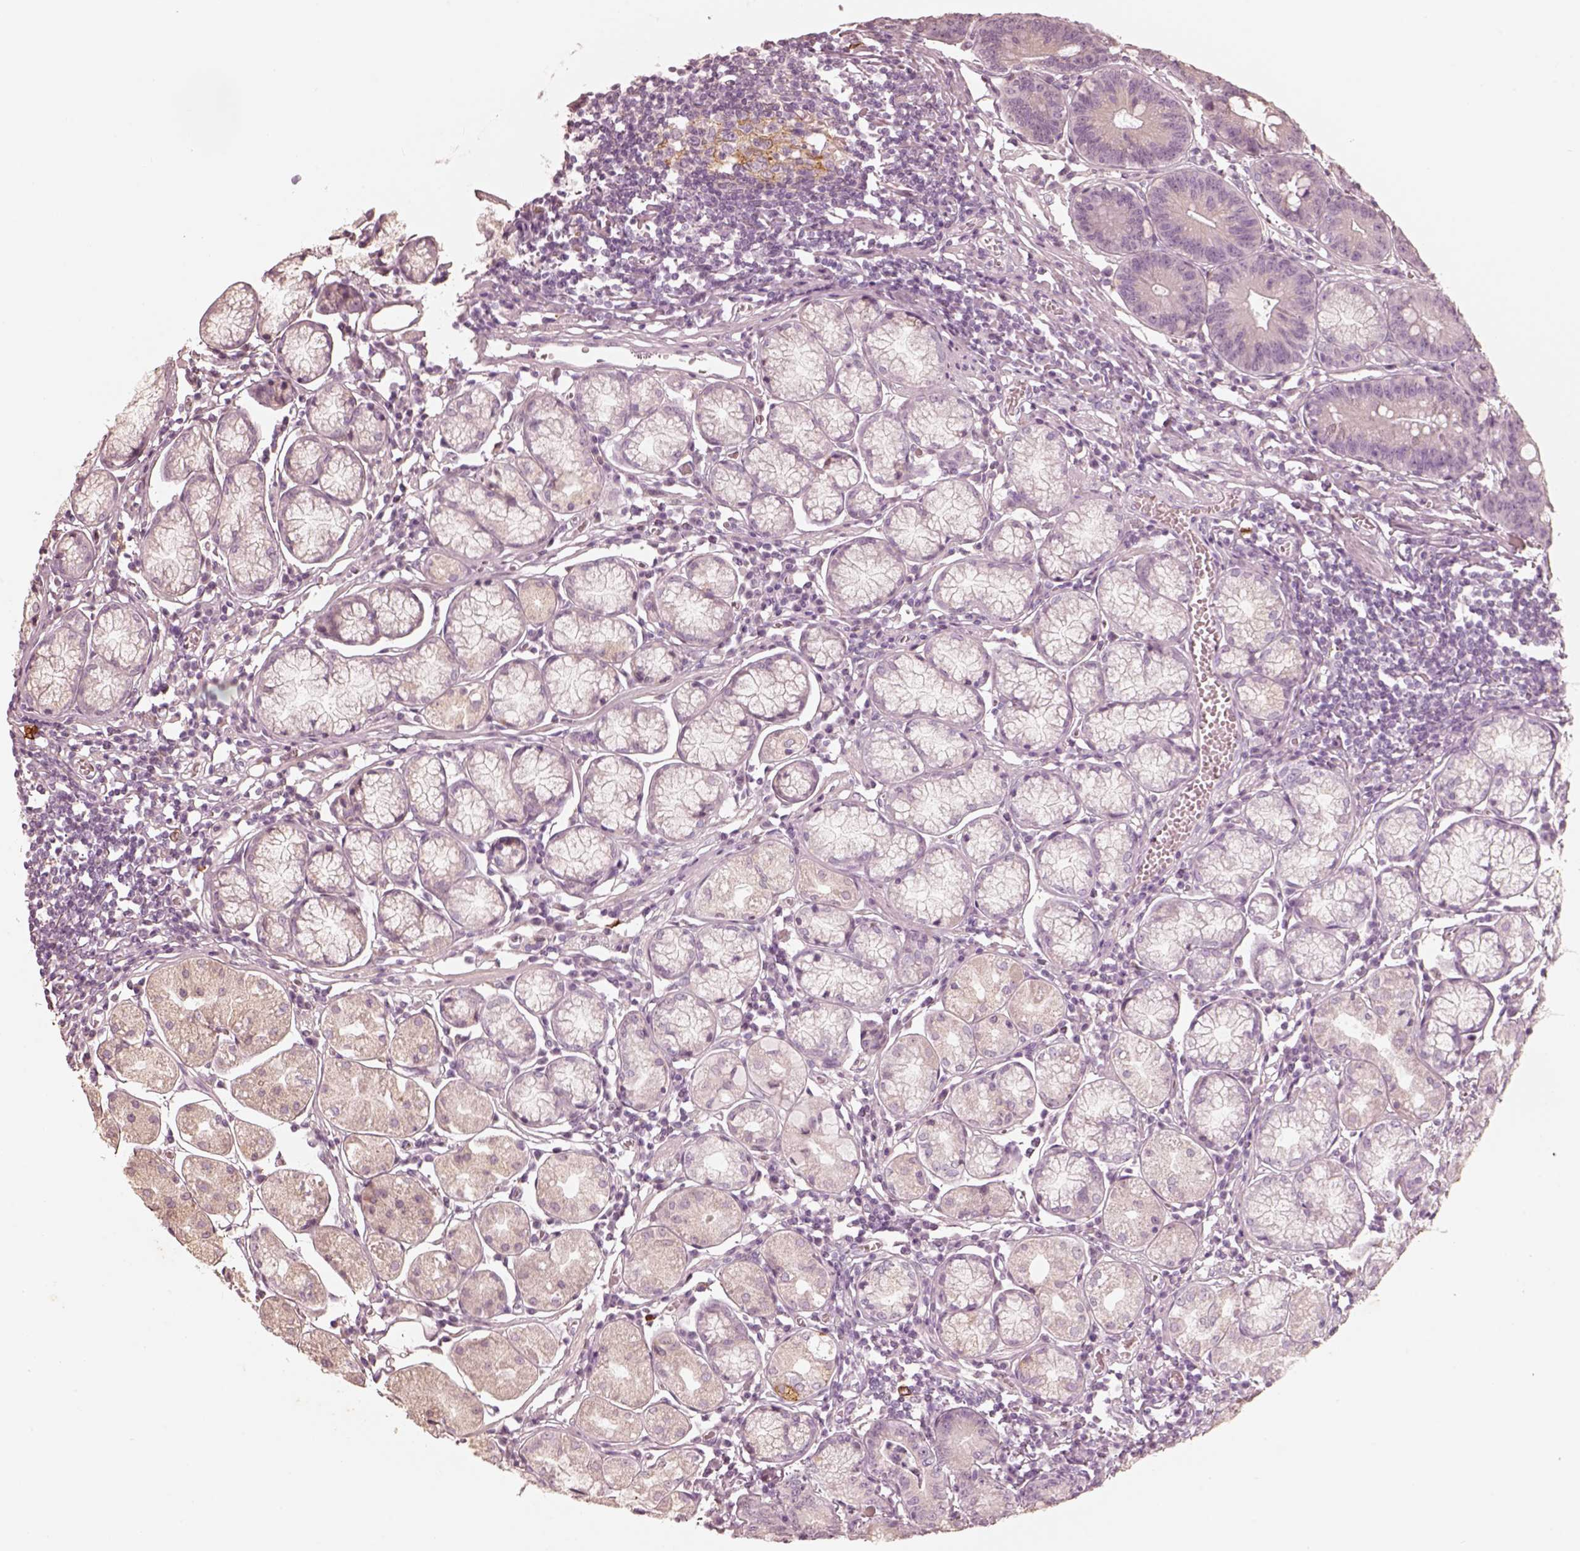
{"staining": {"intensity": "negative", "quantity": "none", "location": "none"}, "tissue": "stomach", "cell_type": "Glandular cells", "image_type": "normal", "snomed": [{"axis": "morphology", "description": "Normal tissue, NOS"}, {"axis": "topography", "description": "Stomach"}], "caption": "The IHC image has no significant expression in glandular cells of stomach.", "gene": "WLS", "patient": {"sex": "male", "age": 55}}